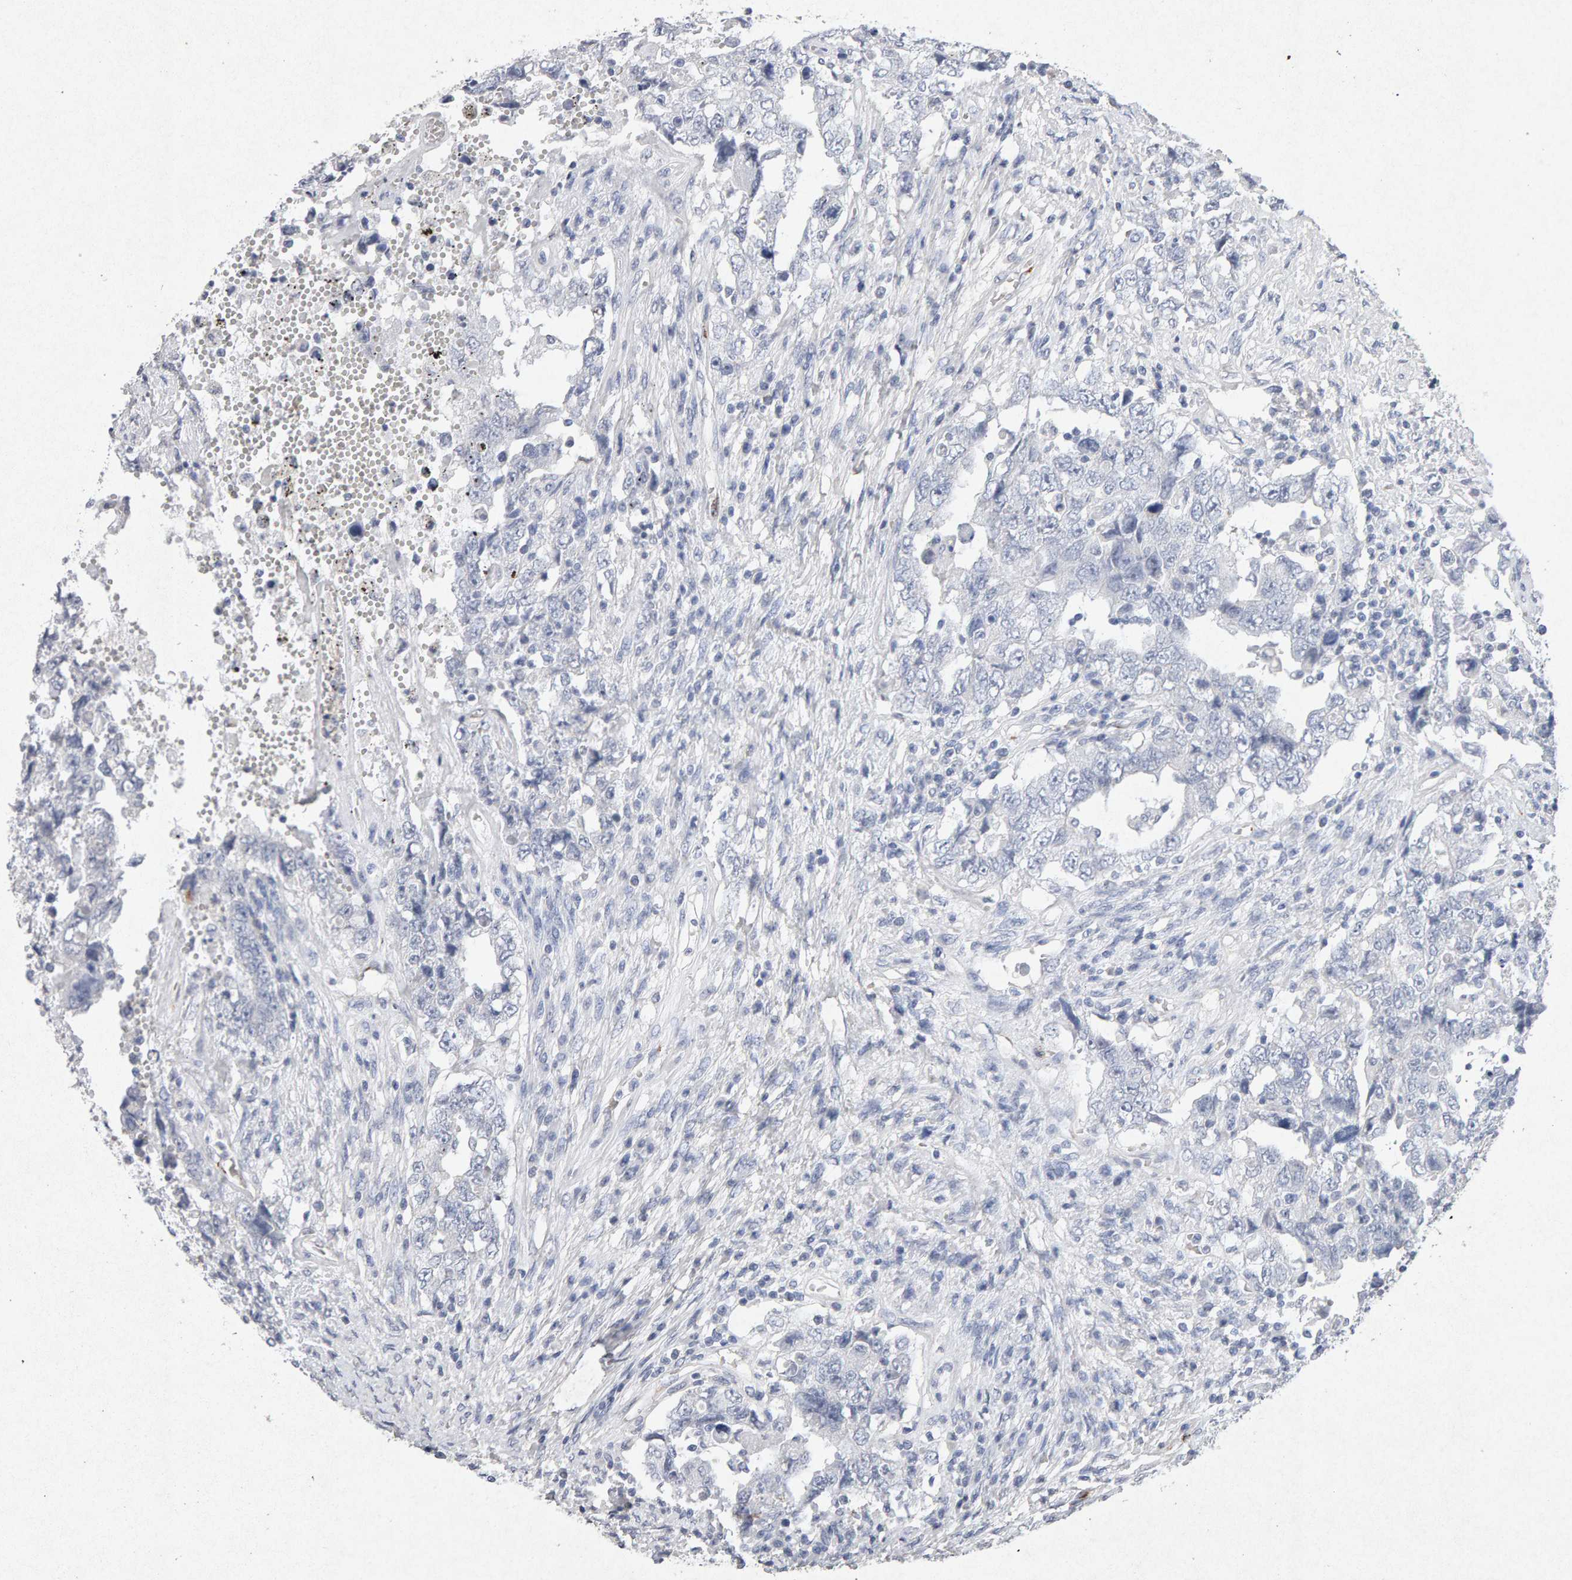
{"staining": {"intensity": "negative", "quantity": "none", "location": "none"}, "tissue": "testis cancer", "cell_type": "Tumor cells", "image_type": "cancer", "snomed": [{"axis": "morphology", "description": "Carcinoma, Embryonal, NOS"}, {"axis": "topography", "description": "Testis"}], "caption": "Immunohistochemistry image of human testis embryonal carcinoma stained for a protein (brown), which reveals no positivity in tumor cells.", "gene": "PTPRM", "patient": {"sex": "male", "age": 26}}